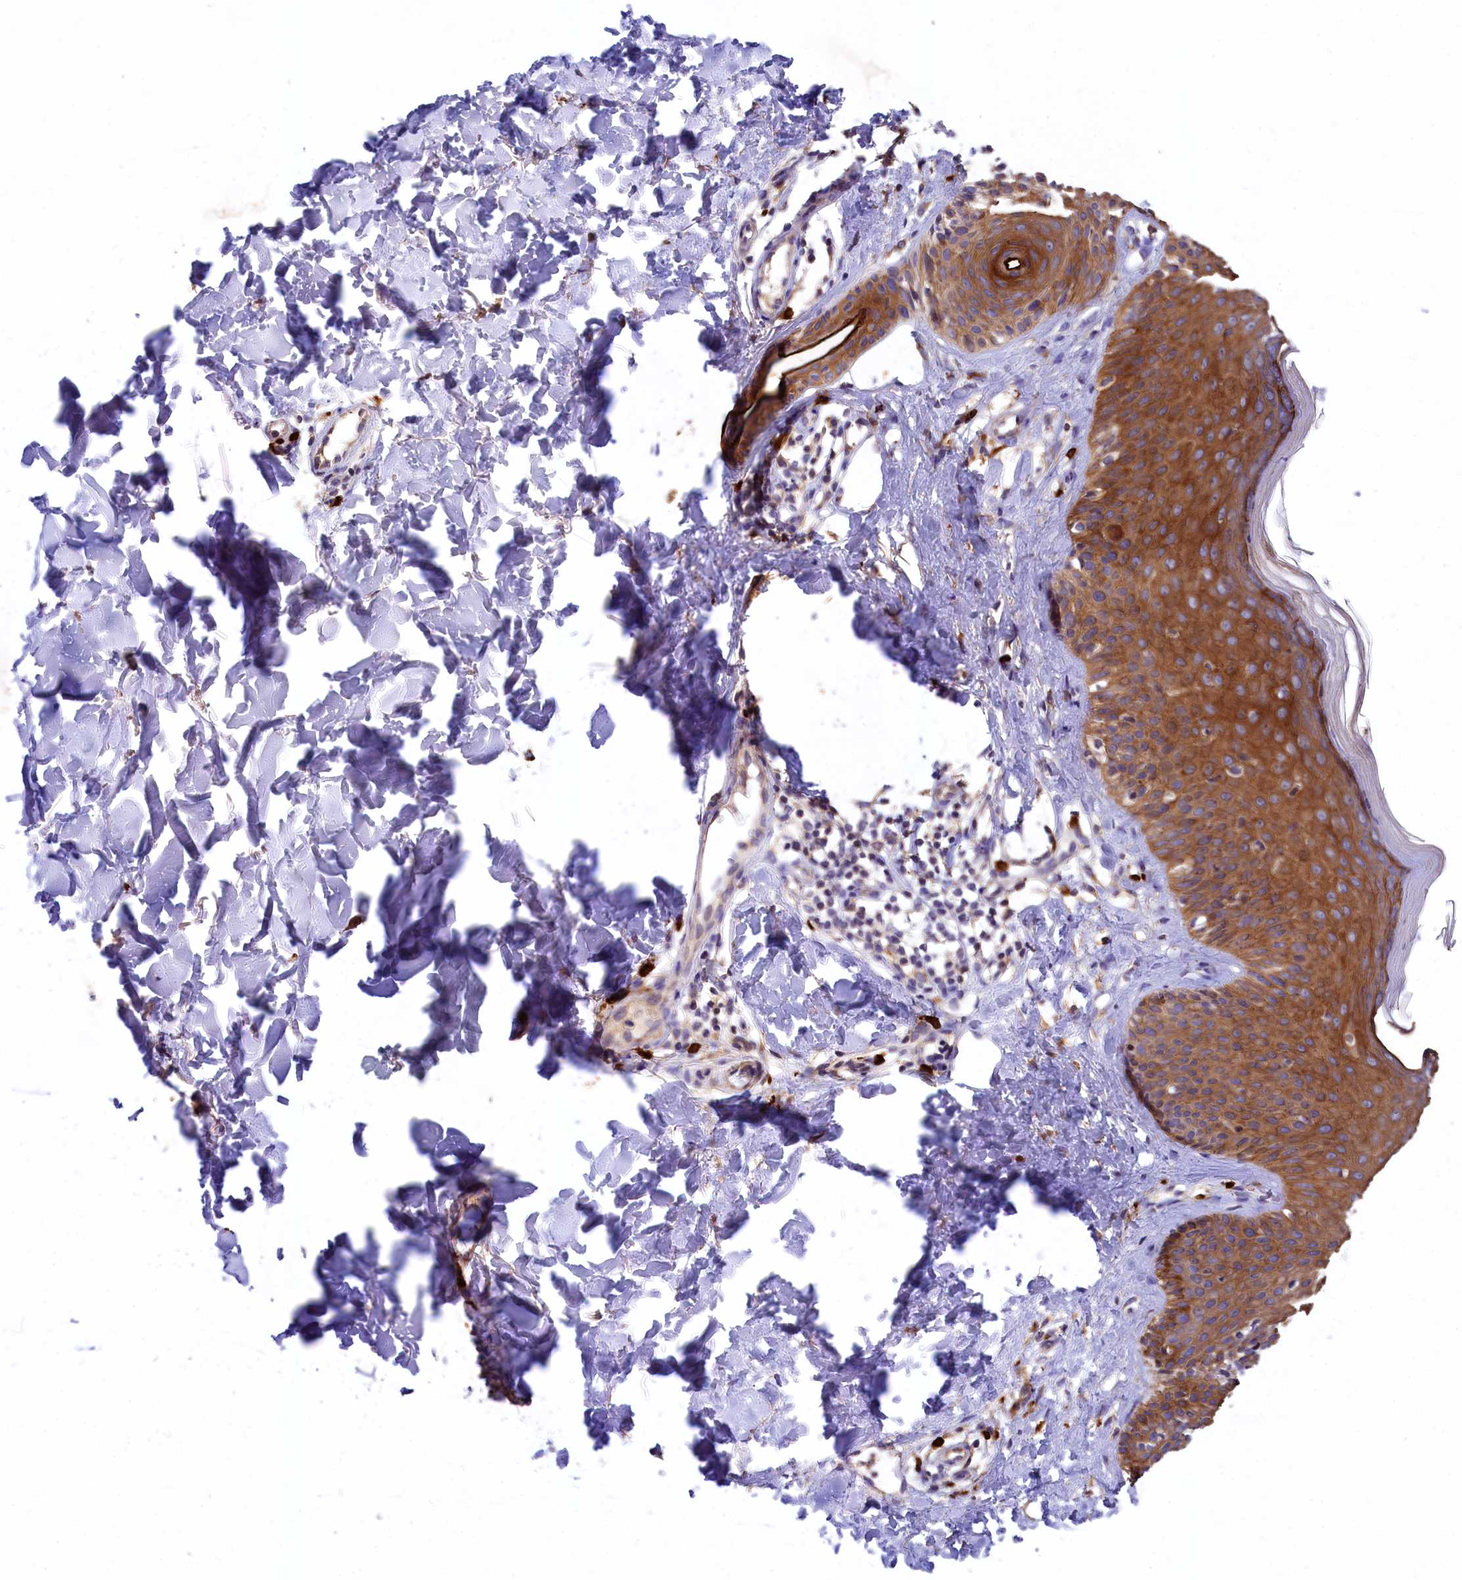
{"staining": {"intensity": "negative", "quantity": "none", "location": "none"}, "tissue": "skin", "cell_type": "Fibroblasts", "image_type": "normal", "snomed": [{"axis": "morphology", "description": "Normal tissue, NOS"}, {"axis": "topography", "description": "Skin"}], "caption": "Image shows no significant protein expression in fibroblasts of normal skin. (DAB IHC with hematoxylin counter stain).", "gene": "EPS8L2", "patient": {"sex": "male", "age": 52}}